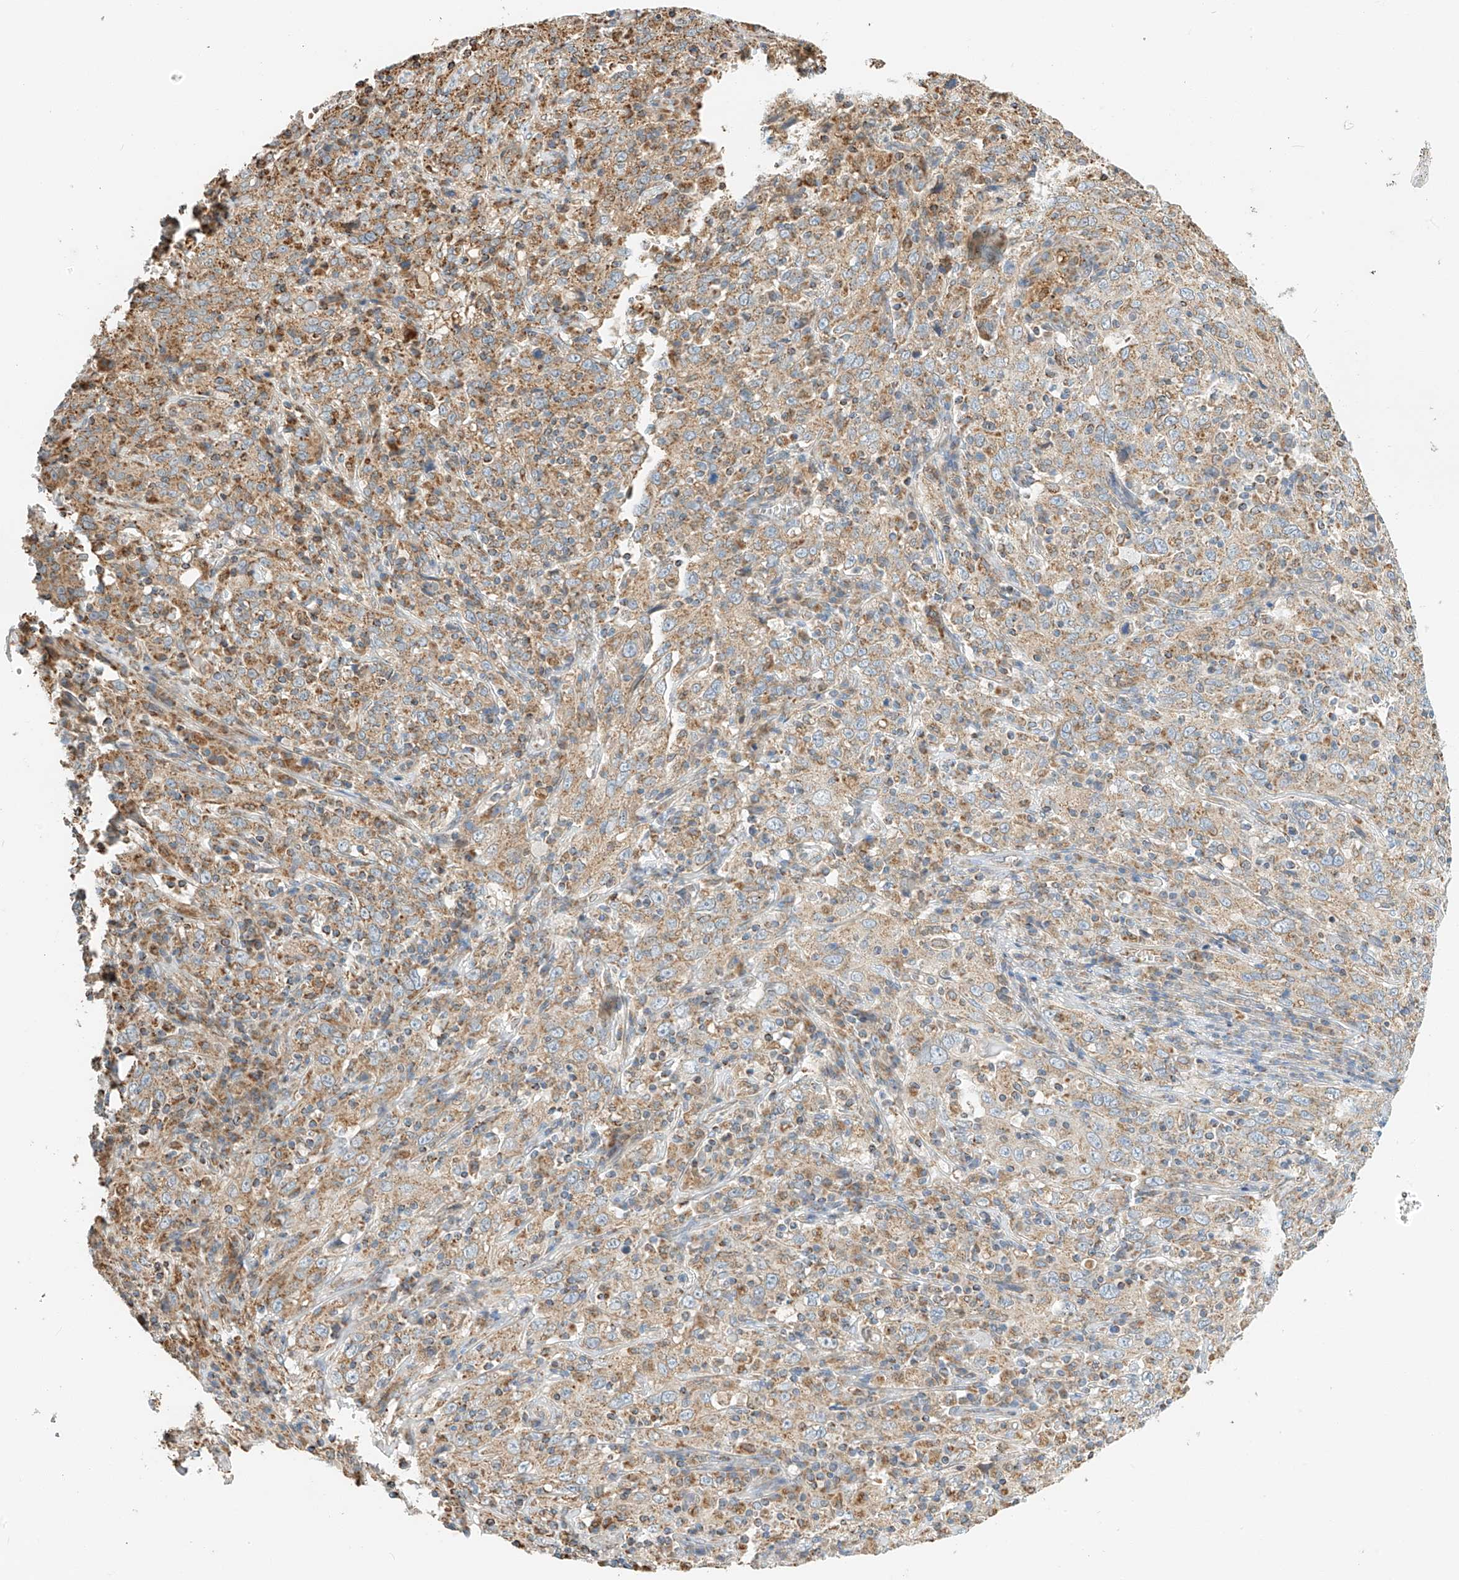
{"staining": {"intensity": "weak", "quantity": ">75%", "location": "cytoplasmic/membranous"}, "tissue": "cervical cancer", "cell_type": "Tumor cells", "image_type": "cancer", "snomed": [{"axis": "morphology", "description": "Squamous cell carcinoma, NOS"}, {"axis": "topography", "description": "Cervix"}], "caption": "Tumor cells reveal low levels of weak cytoplasmic/membranous expression in approximately >75% of cells in cervical cancer.", "gene": "YIPF7", "patient": {"sex": "female", "age": 46}}